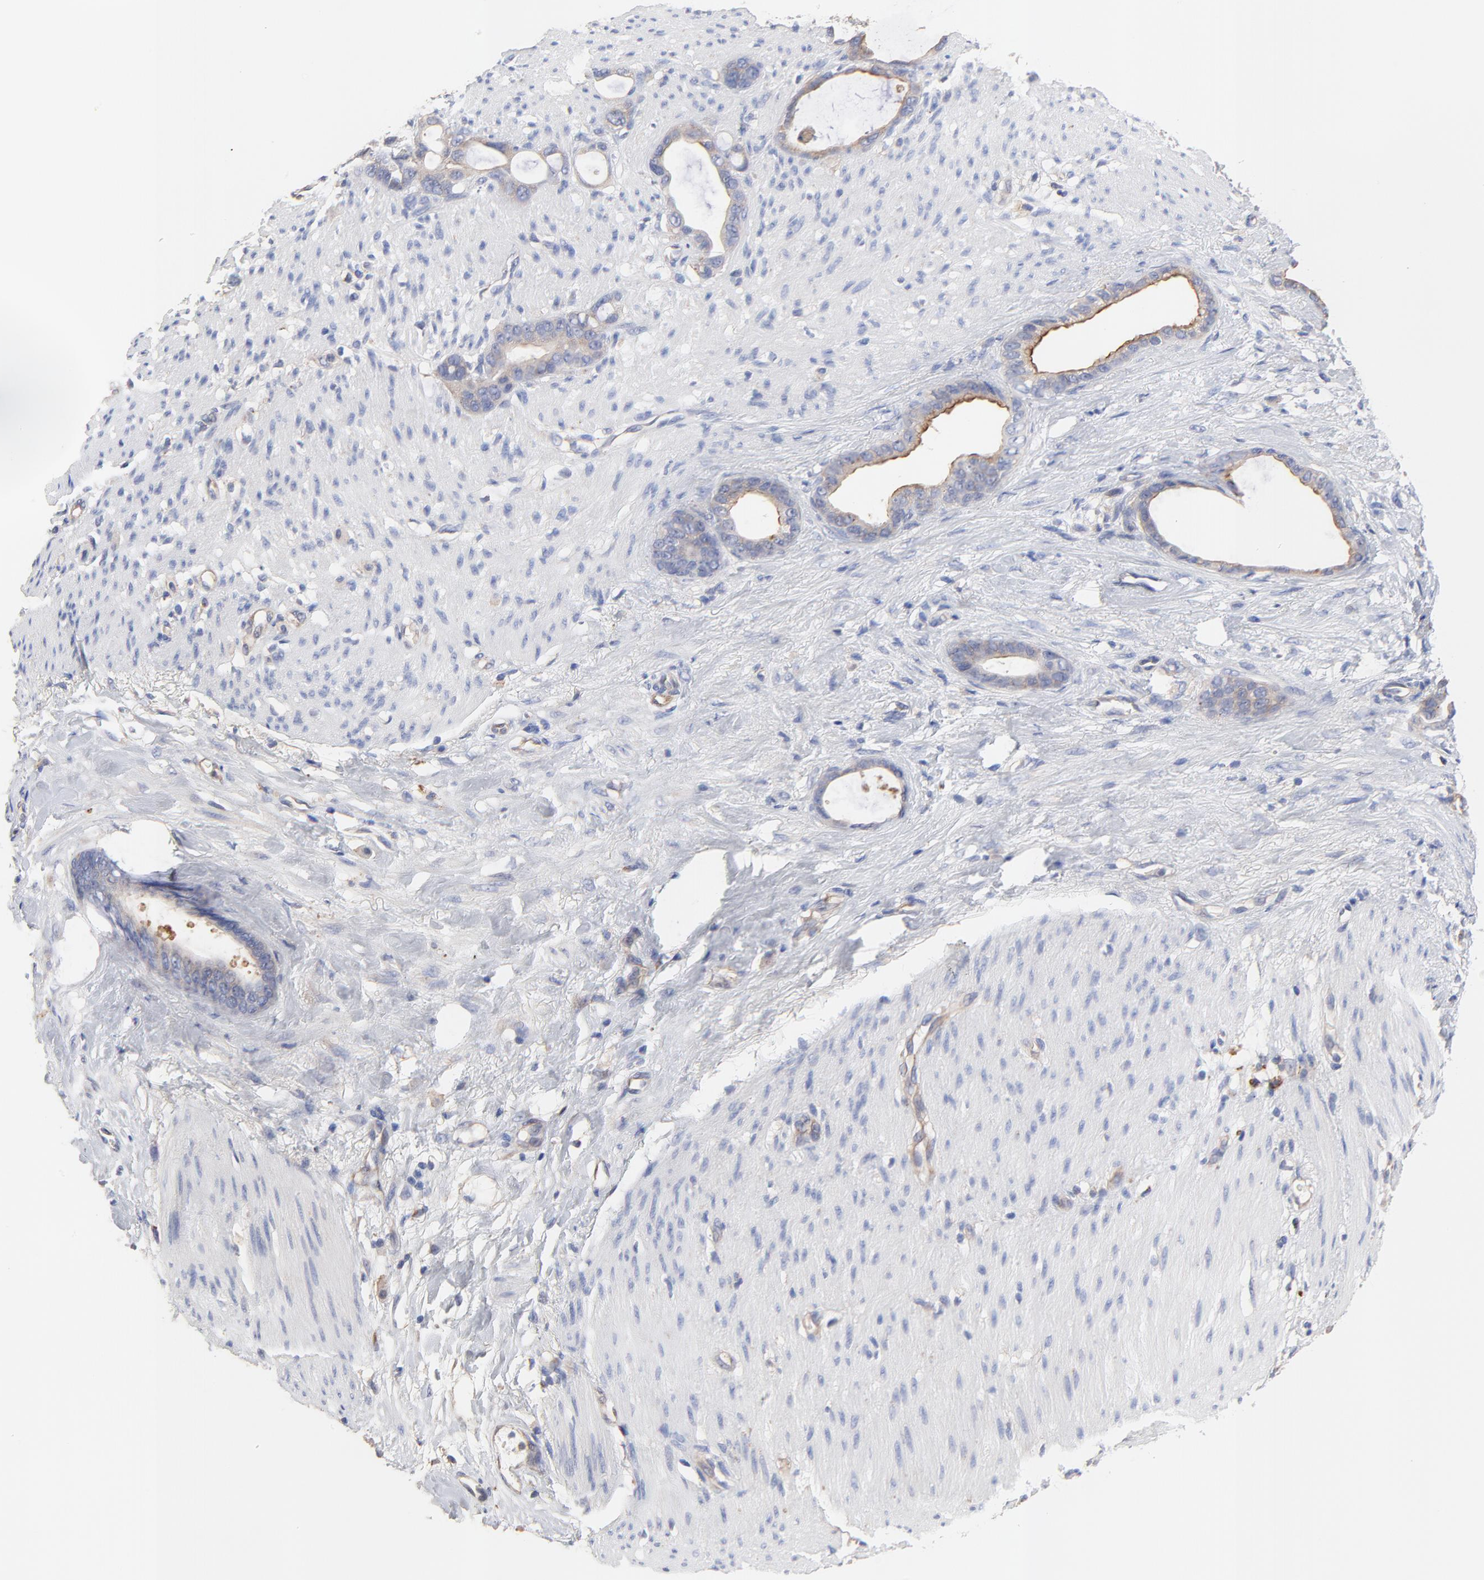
{"staining": {"intensity": "moderate", "quantity": "25%-75%", "location": "cytoplasmic/membranous"}, "tissue": "stomach cancer", "cell_type": "Tumor cells", "image_type": "cancer", "snomed": [{"axis": "morphology", "description": "Adenocarcinoma, NOS"}, {"axis": "topography", "description": "Stomach"}], "caption": "About 25%-75% of tumor cells in stomach cancer show moderate cytoplasmic/membranous protein positivity as visualized by brown immunohistochemical staining.", "gene": "FBXL2", "patient": {"sex": "female", "age": 75}}